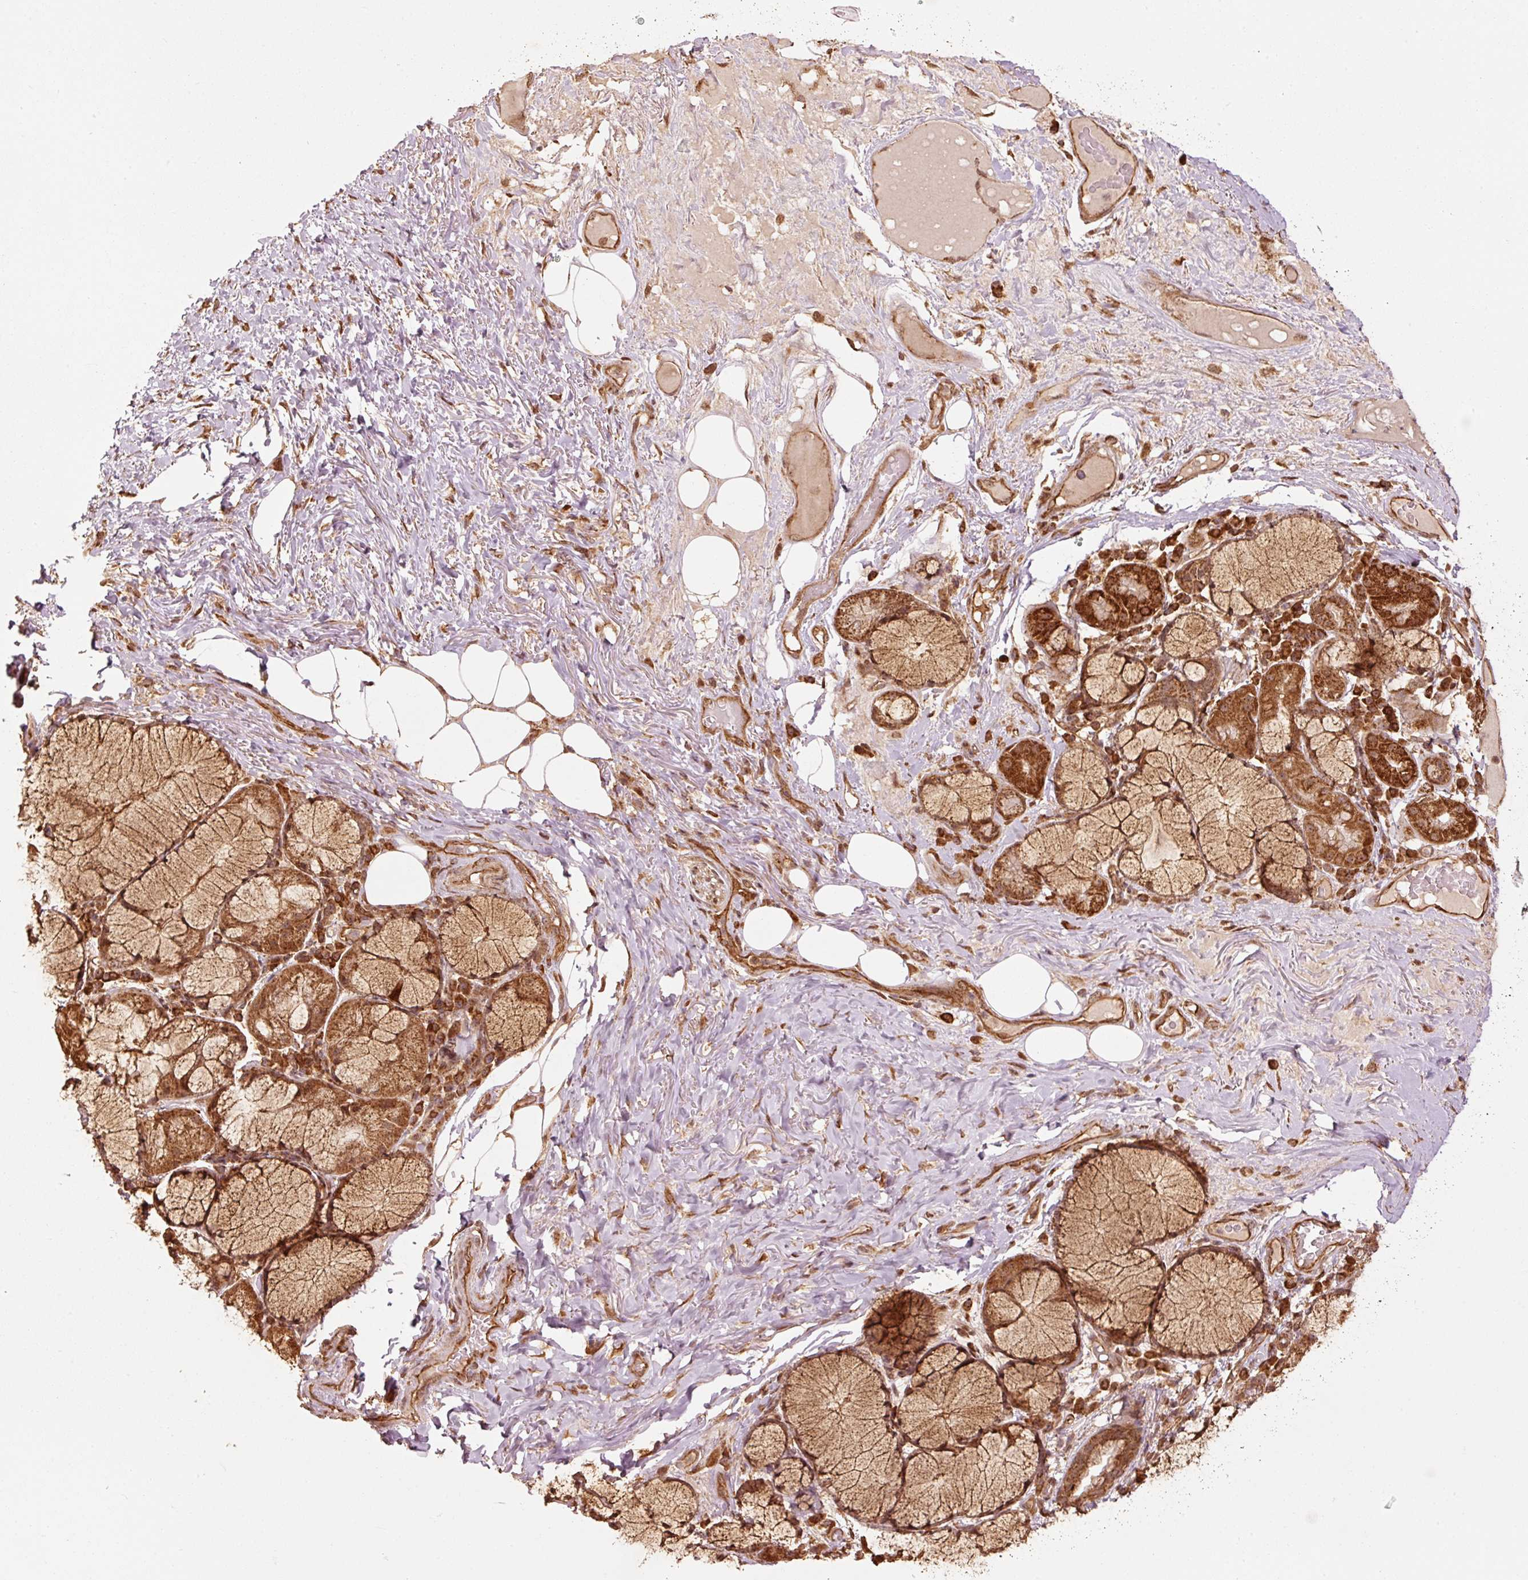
{"staining": {"intensity": "moderate", "quantity": ">75%", "location": "cytoplasmic/membranous"}, "tissue": "adipose tissue", "cell_type": "Adipocytes", "image_type": "normal", "snomed": [{"axis": "morphology", "description": "Normal tissue, NOS"}, {"axis": "topography", "description": "Cartilage tissue"}, {"axis": "topography", "description": "Bronchus"}], "caption": "An image showing moderate cytoplasmic/membranous expression in approximately >75% of adipocytes in normal adipose tissue, as visualized by brown immunohistochemical staining.", "gene": "MRPL16", "patient": {"sex": "male", "age": 56}}